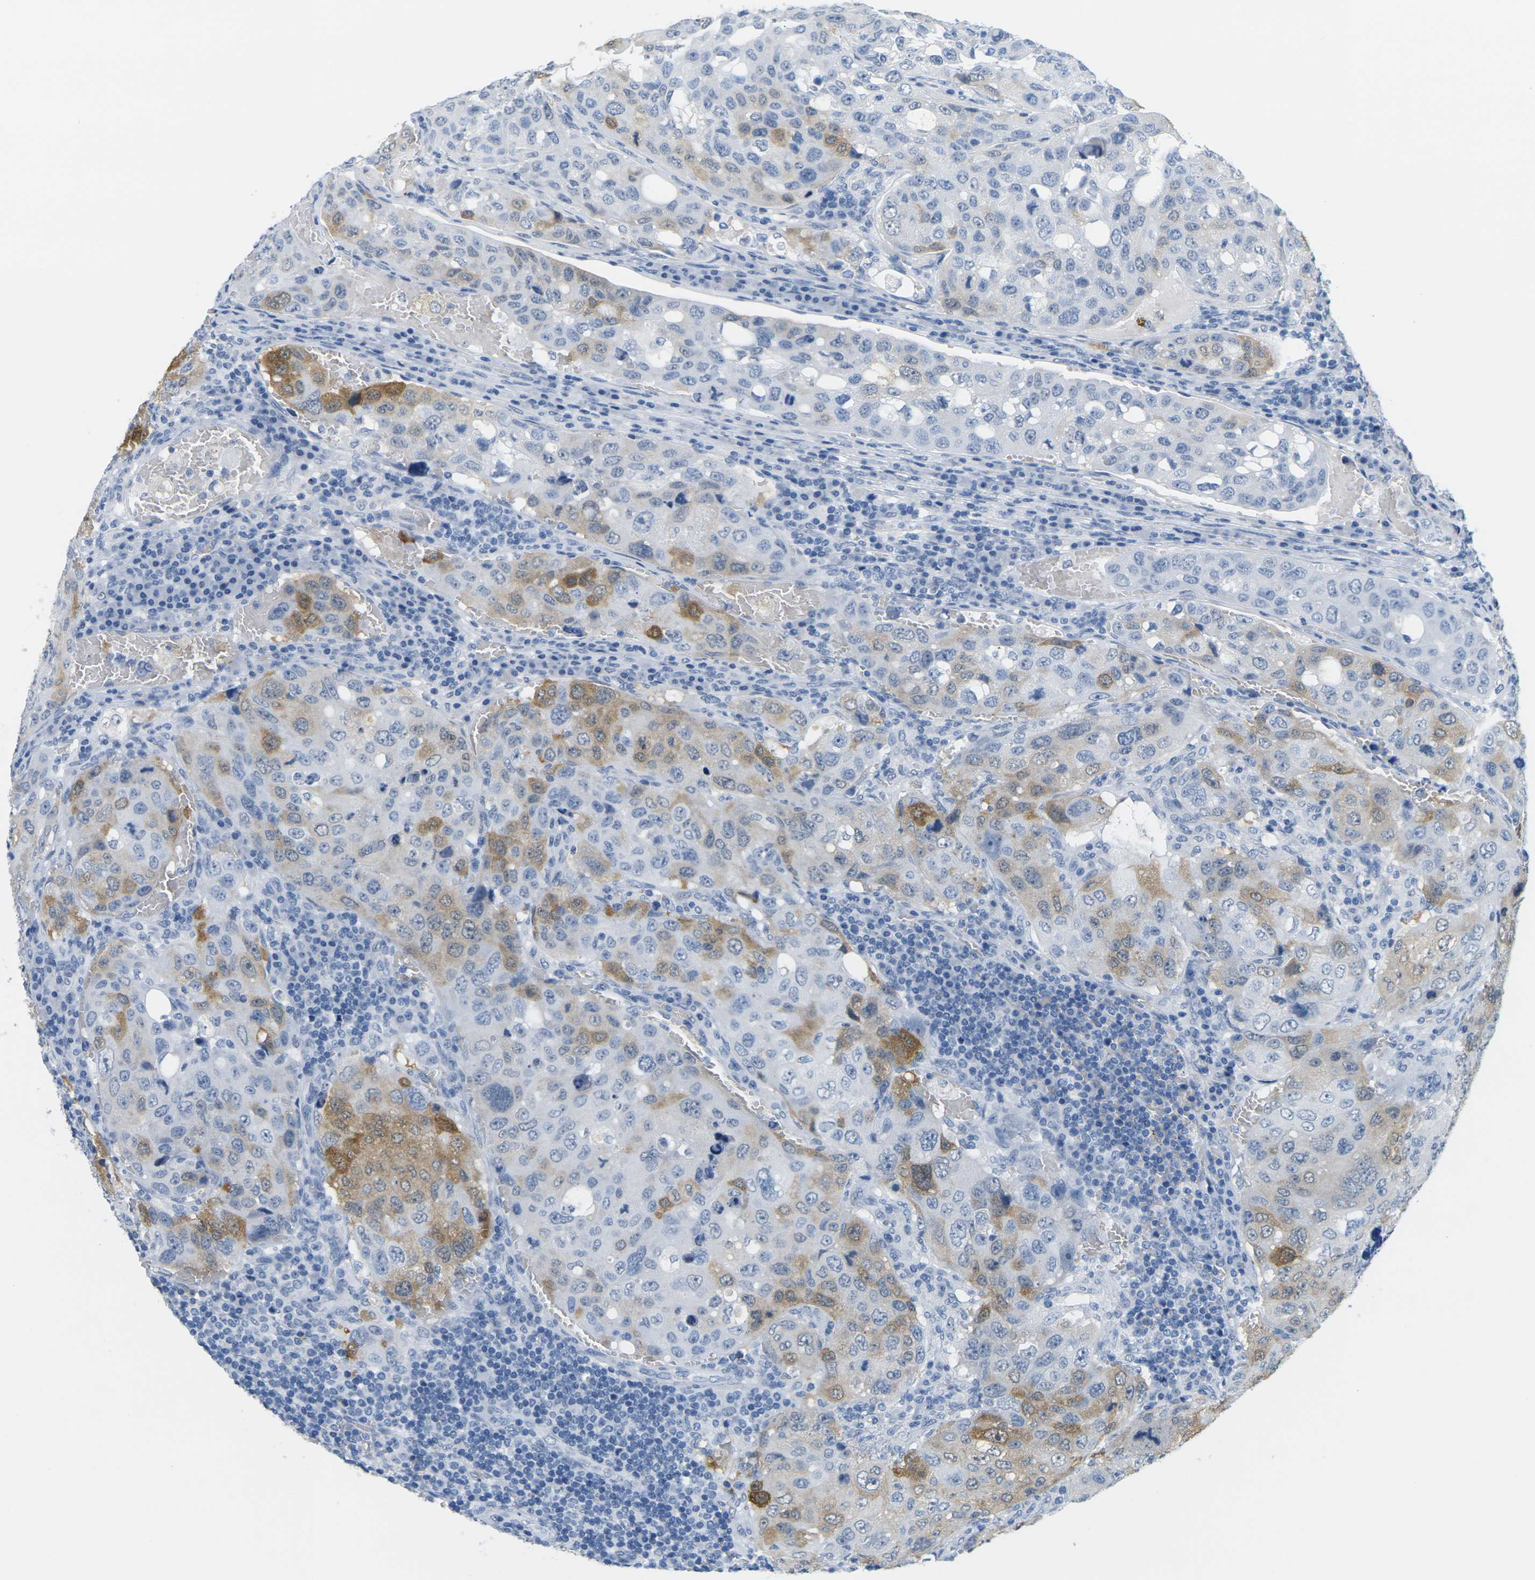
{"staining": {"intensity": "moderate", "quantity": "<25%", "location": "cytoplasmic/membranous"}, "tissue": "urothelial cancer", "cell_type": "Tumor cells", "image_type": "cancer", "snomed": [{"axis": "morphology", "description": "Urothelial carcinoma, High grade"}, {"axis": "topography", "description": "Lymph node"}, {"axis": "topography", "description": "Urinary bladder"}], "caption": "Approximately <25% of tumor cells in high-grade urothelial carcinoma display moderate cytoplasmic/membranous protein staining as visualized by brown immunohistochemical staining.", "gene": "CTAG1A", "patient": {"sex": "male", "age": 51}}